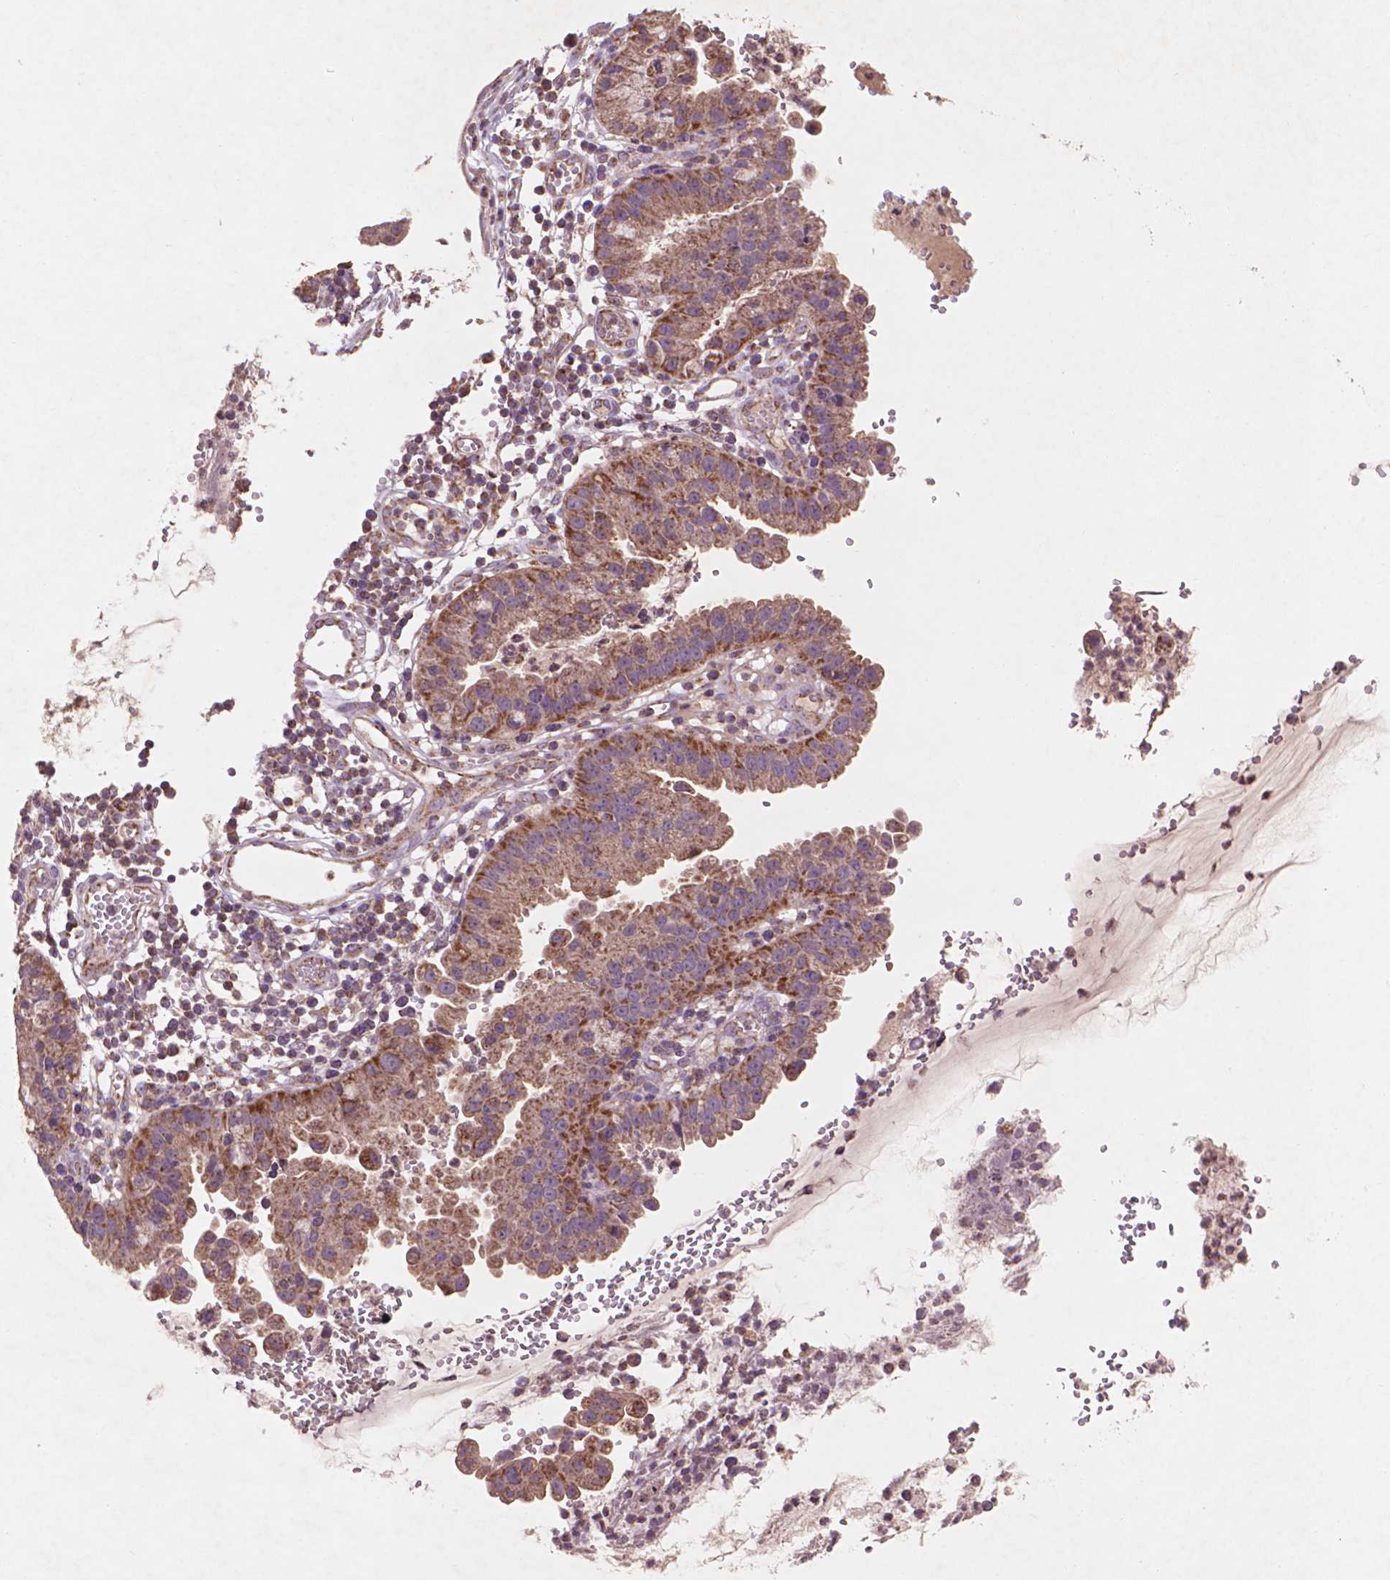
{"staining": {"intensity": "moderate", "quantity": ">75%", "location": "cytoplasmic/membranous"}, "tissue": "cervical cancer", "cell_type": "Tumor cells", "image_type": "cancer", "snomed": [{"axis": "morphology", "description": "Adenocarcinoma, NOS"}, {"axis": "topography", "description": "Cervix"}], "caption": "The histopathology image demonstrates immunohistochemical staining of adenocarcinoma (cervical). There is moderate cytoplasmic/membranous expression is appreciated in approximately >75% of tumor cells.", "gene": "NLRX1", "patient": {"sex": "female", "age": 34}}